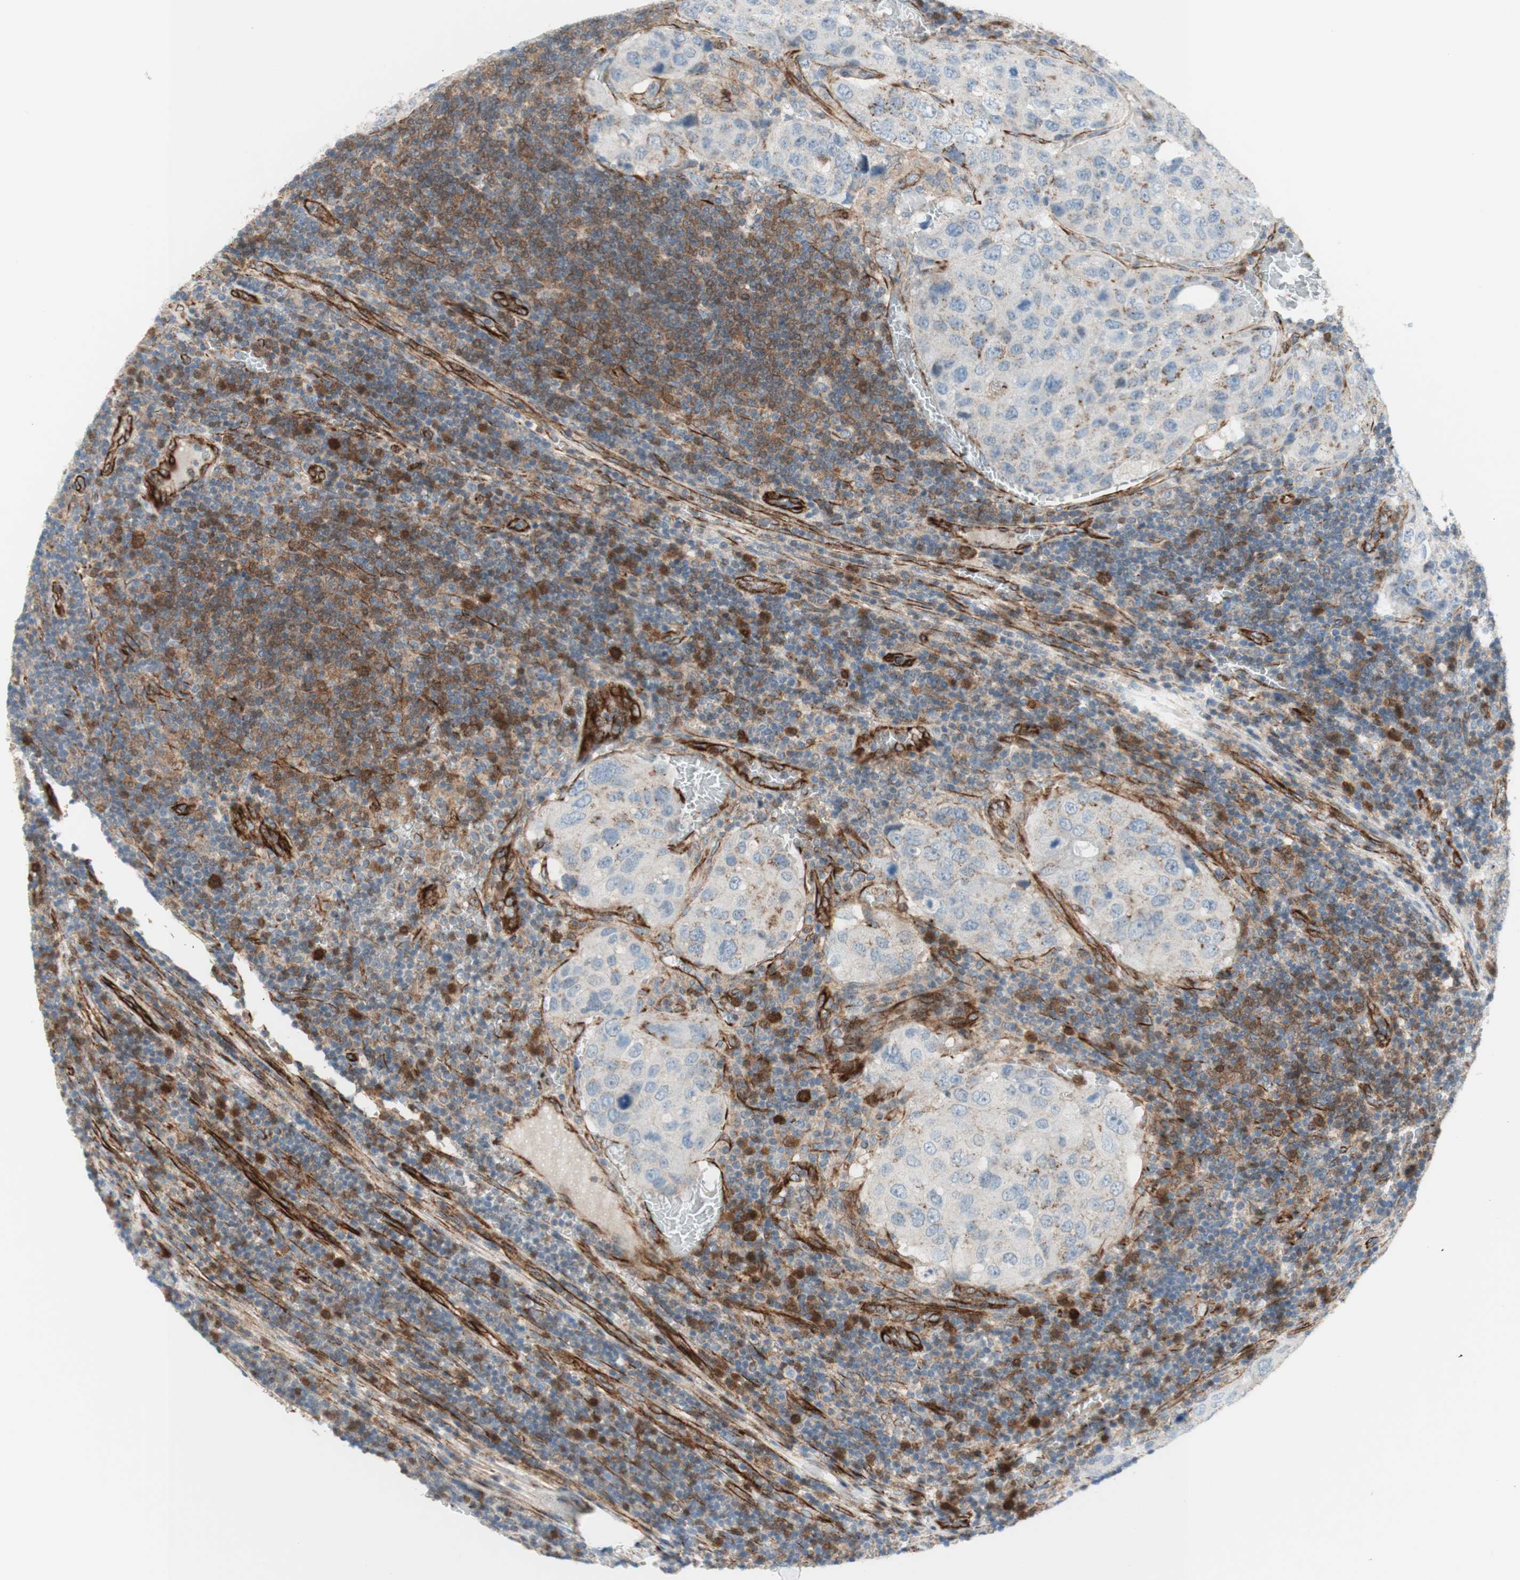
{"staining": {"intensity": "moderate", "quantity": "<25%", "location": "cytoplasmic/membranous"}, "tissue": "urothelial cancer", "cell_type": "Tumor cells", "image_type": "cancer", "snomed": [{"axis": "morphology", "description": "Urothelial carcinoma, High grade"}, {"axis": "topography", "description": "Lymph node"}, {"axis": "topography", "description": "Urinary bladder"}], "caption": "Immunohistochemistry (IHC) image of urothelial cancer stained for a protein (brown), which reveals low levels of moderate cytoplasmic/membranous staining in about <25% of tumor cells.", "gene": "POU2AF1", "patient": {"sex": "male", "age": 51}}